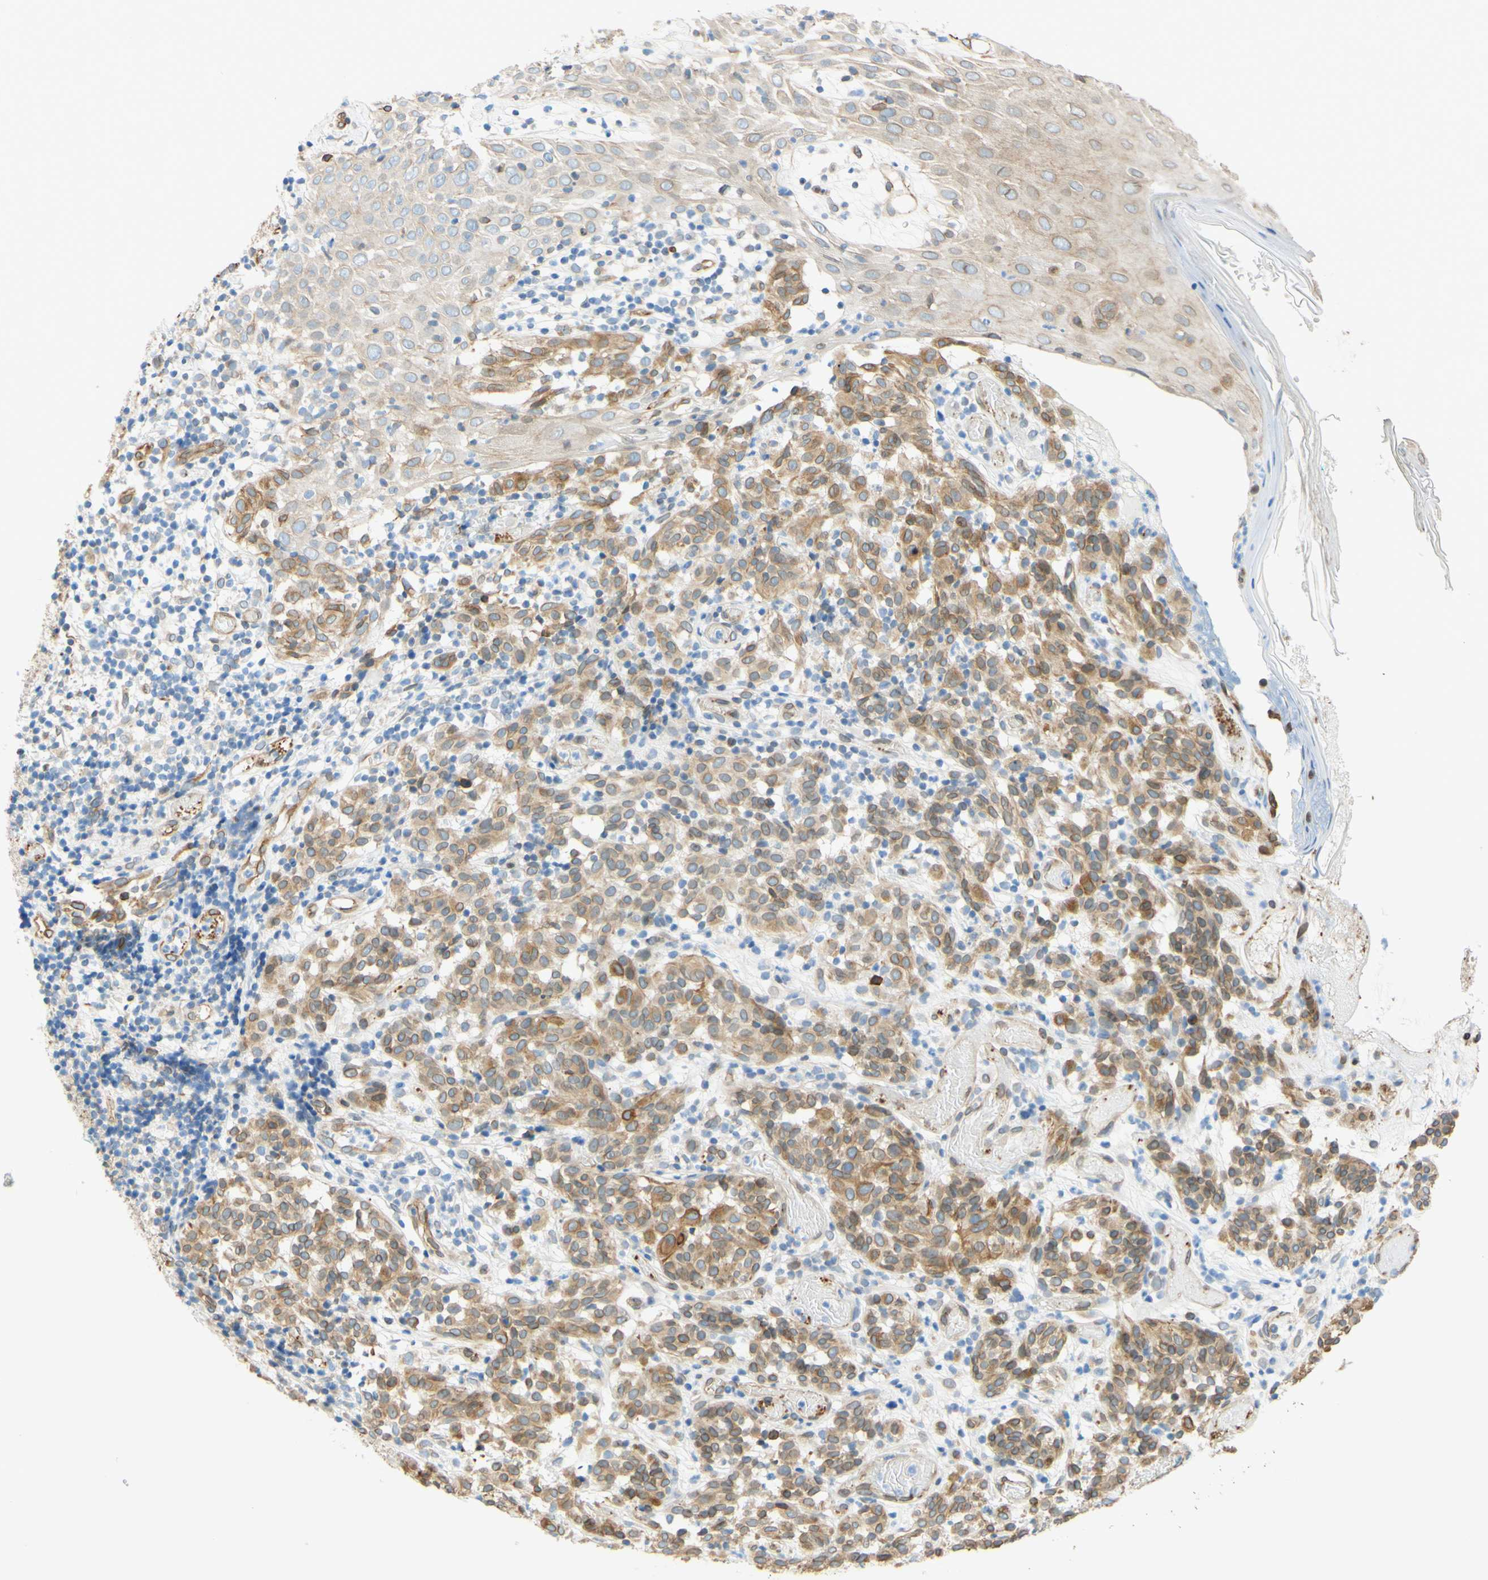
{"staining": {"intensity": "weak", "quantity": ">75%", "location": "cytoplasmic/membranous,nuclear"}, "tissue": "melanoma", "cell_type": "Tumor cells", "image_type": "cancer", "snomed": [{"axis": "morphology", "description": "Malignant melanoma, NOS"}, {"axis": "topography", "description": "Skin"}], "caption": "Malignant melanoma was stained to show a protein in brown. There is low levels of weak cytoplasmic/membranous and nuclear positivity in approximately >75% of tumor cells. Immunohistochemistry (ihc) stains the protein in brown and the nuclei are stained blue.", "gene": "ENDOD1", "patient": {"sex": "female", "age": 46}}